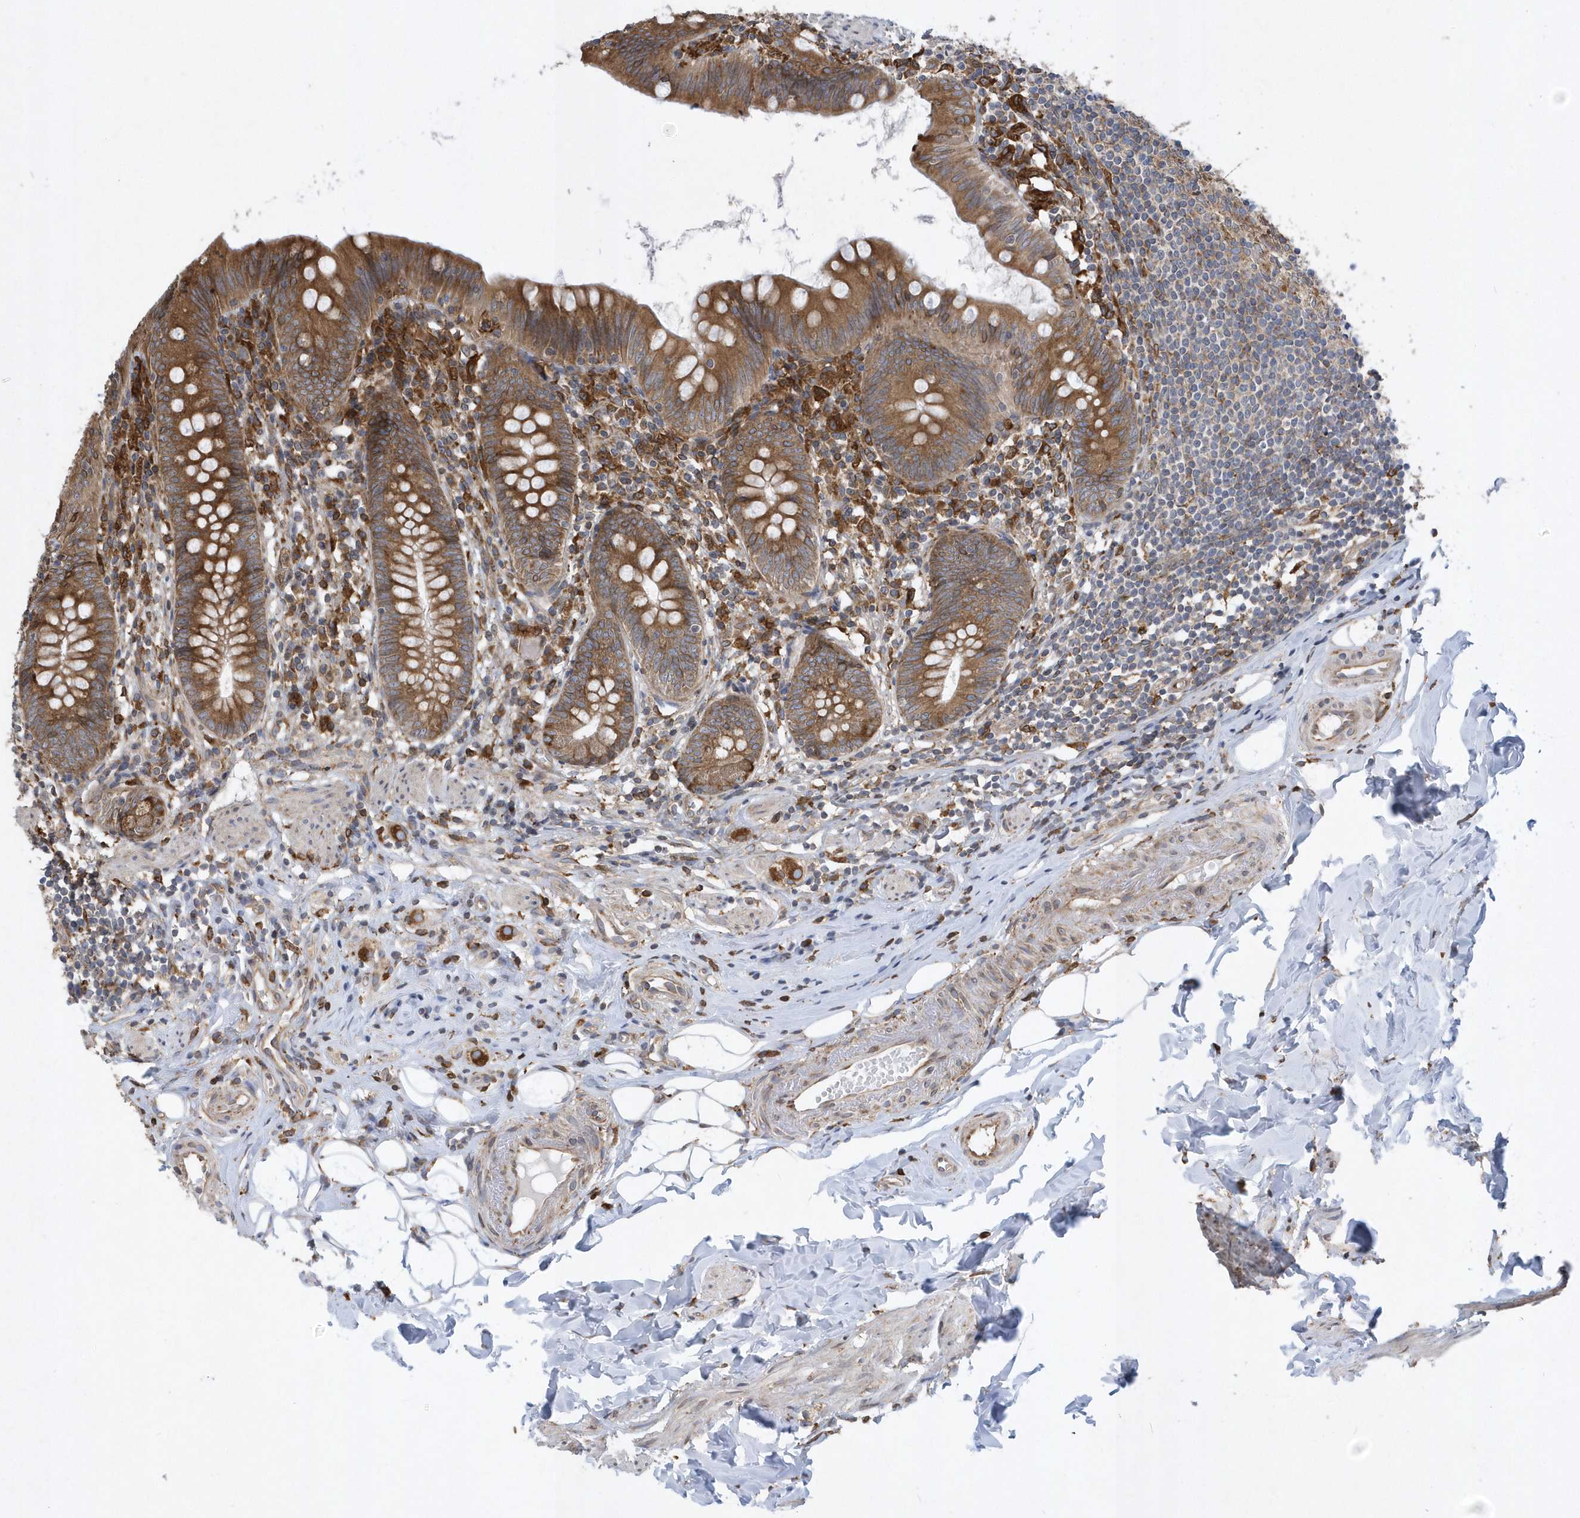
{"staining": {"intensity": "strong", "quantity": ">75%", "location": "cytoplasmic/membranous"}, "tissue": "appendix", "cell_type": "Glandular cells", "image_type": "normal", "snomed": [{"axis": "morphology", "description": "Normal tissue, NOS"}, {"axis": "topography", "description": "Appendix"}], "caption": "Immunohistochemical staining of unremarkable human appendix shows >75% levels of strong cytoplasmic/membranous protein staining in about >75% of glandular cells.", "gene": "VAMP7", "patient": {"sex": "female", "age": 62}}